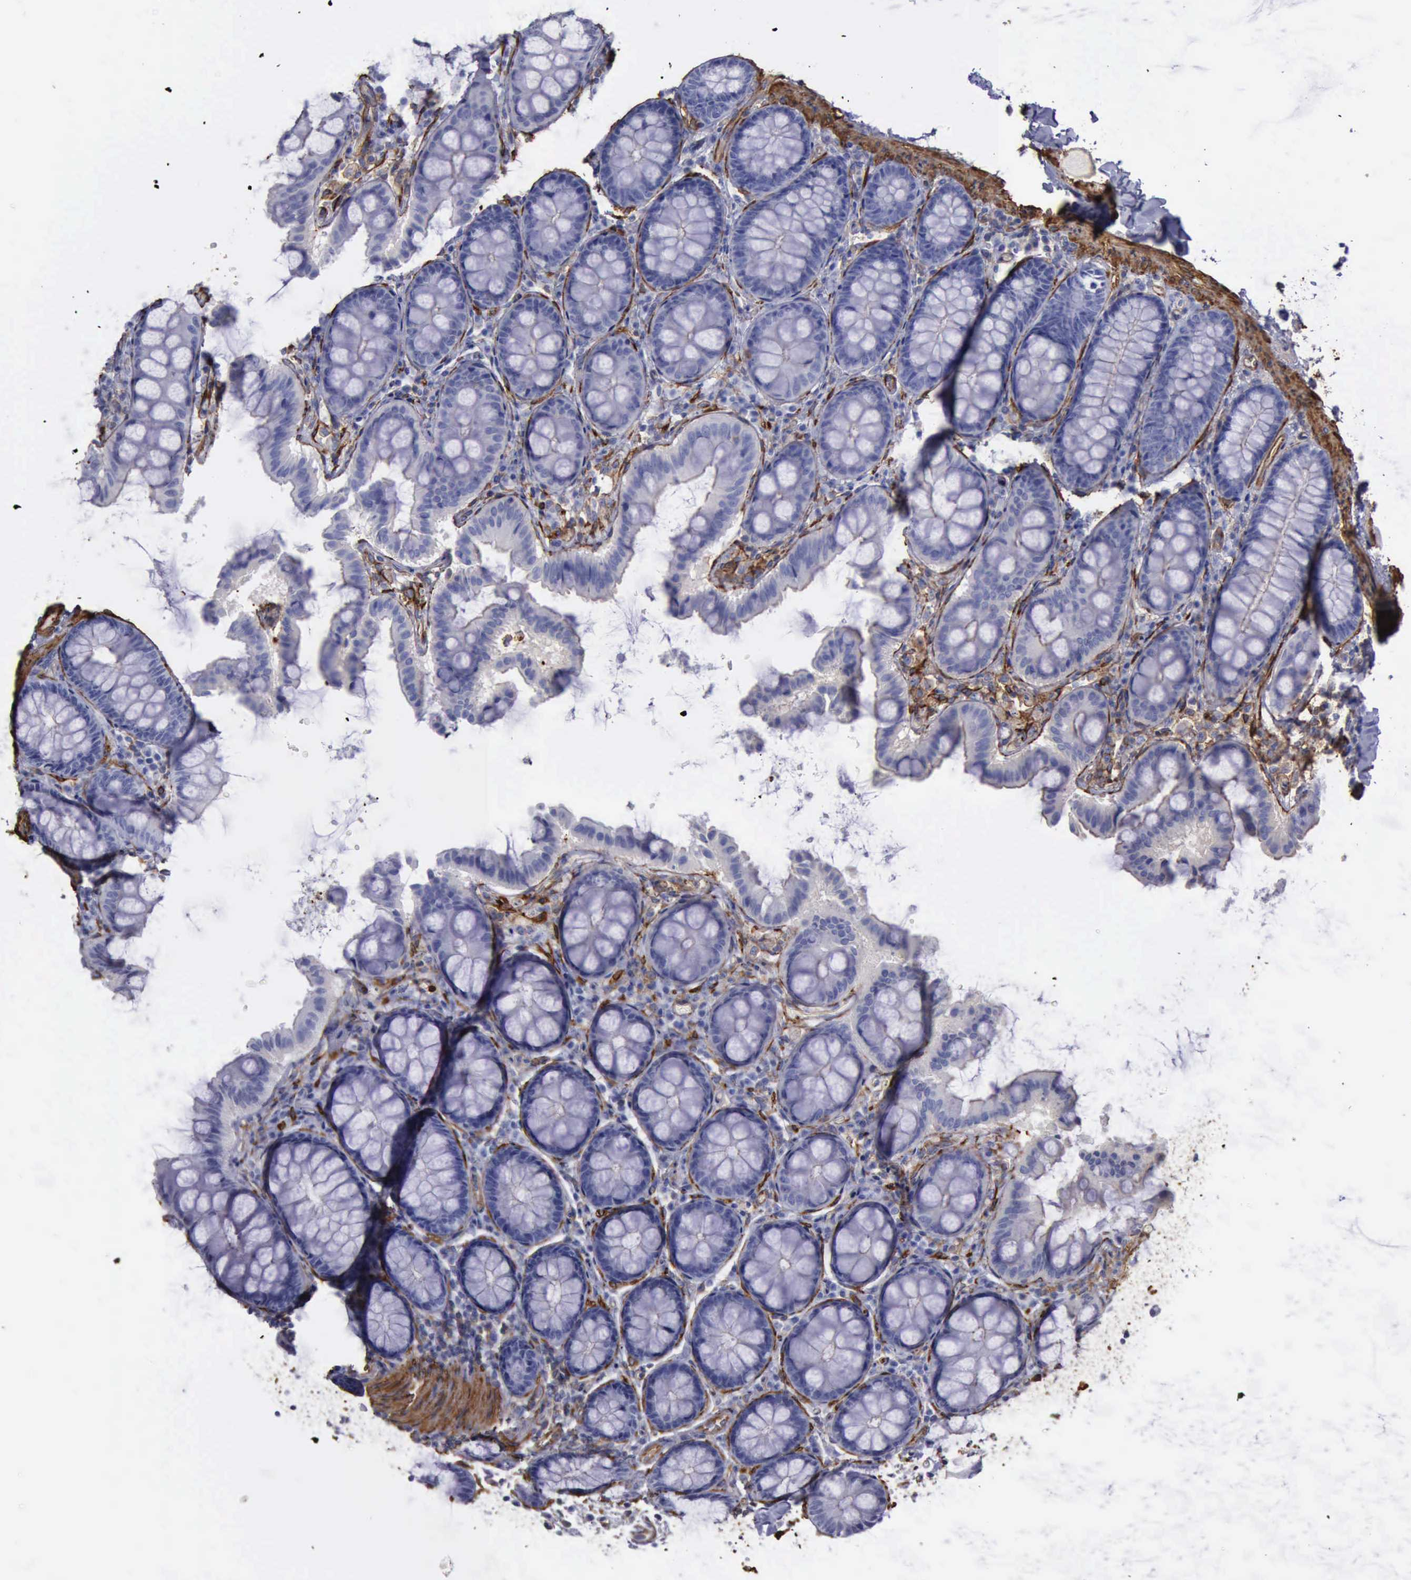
{"staining": {"intensity": "moderate", "quantity": "25%-75%", "location": "cytoplasmic/membranous"}, "tissue": "colon", "cell_type": "Endothelial cells", "image_type": "normal", "snomed": [{"axis": "morphology", "description": "Normal tissue, NOS"}, {"axis": "topography", "description": "Colon"}], "caption": "Protein expression analysis of normal colon demonstrates moderate cytoplasmic/membranous expression in about 25%-75% of endothelial cells. (DAB (3,3'-diaminobenzidine) = brown stain, brightfield microscopy at high magnification).", "gene": "FLNA", "patient": {"sex": "female", "age": 61}}